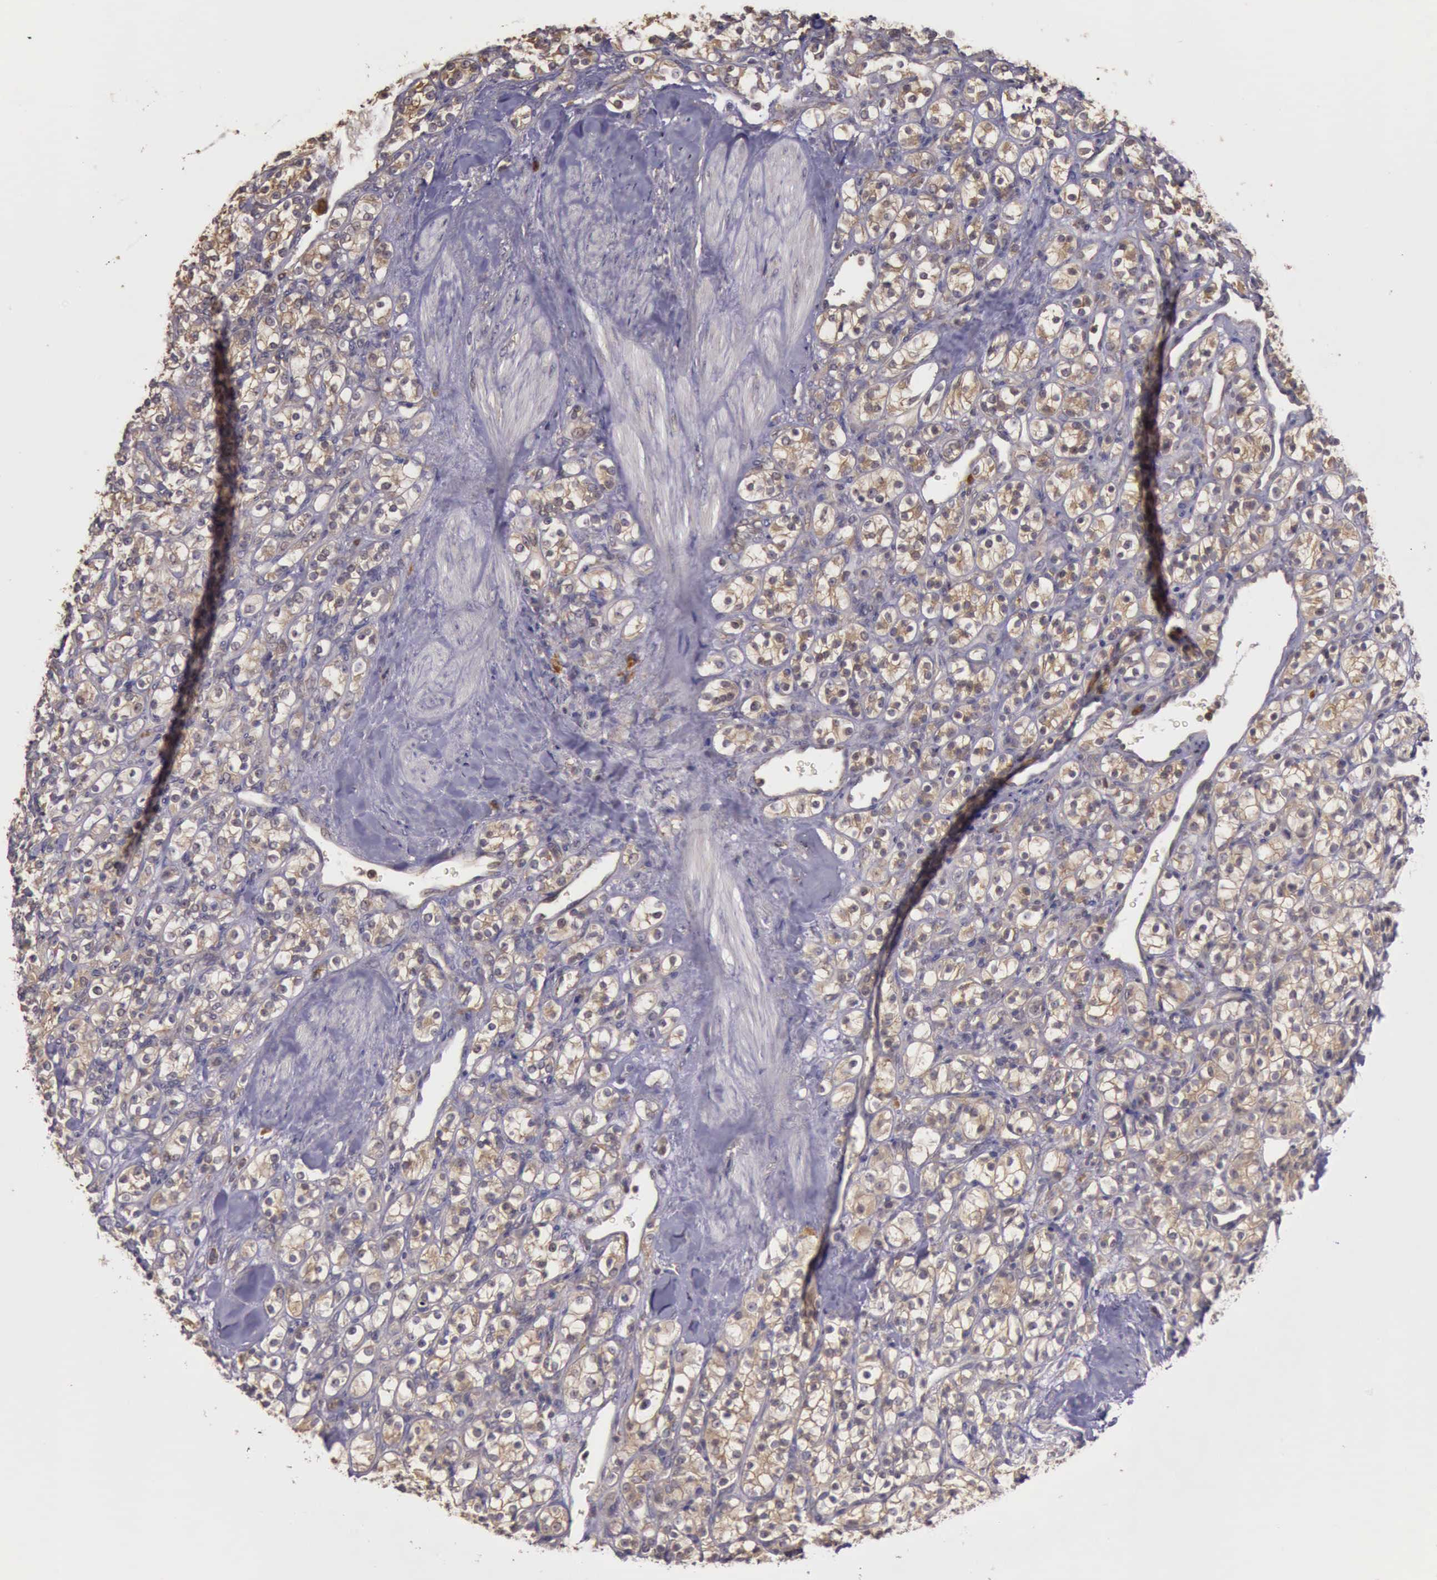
{"staining": {"intensity": "weak", "quantity": ">75%", "location": "cytoplasmic/membranous"}, "tissue": "renal cancer", "cell_type": "Tumor cells", "image_type": "cancer", "snomed": [{"axis": "morphology", "description": "Adenocarcinoma, NOS"}, {"axis": "topography", "description": "Kidney"}], "caption": "This photomicrograph demonstrates immunohistochemistry staining of human adenocarcinoma (renal), with low weak cytoplasmic/membranous positivity in about >75% of tumor cells.", "gene": "EIF5", "patient": {"sex": "male", "age": 77}}